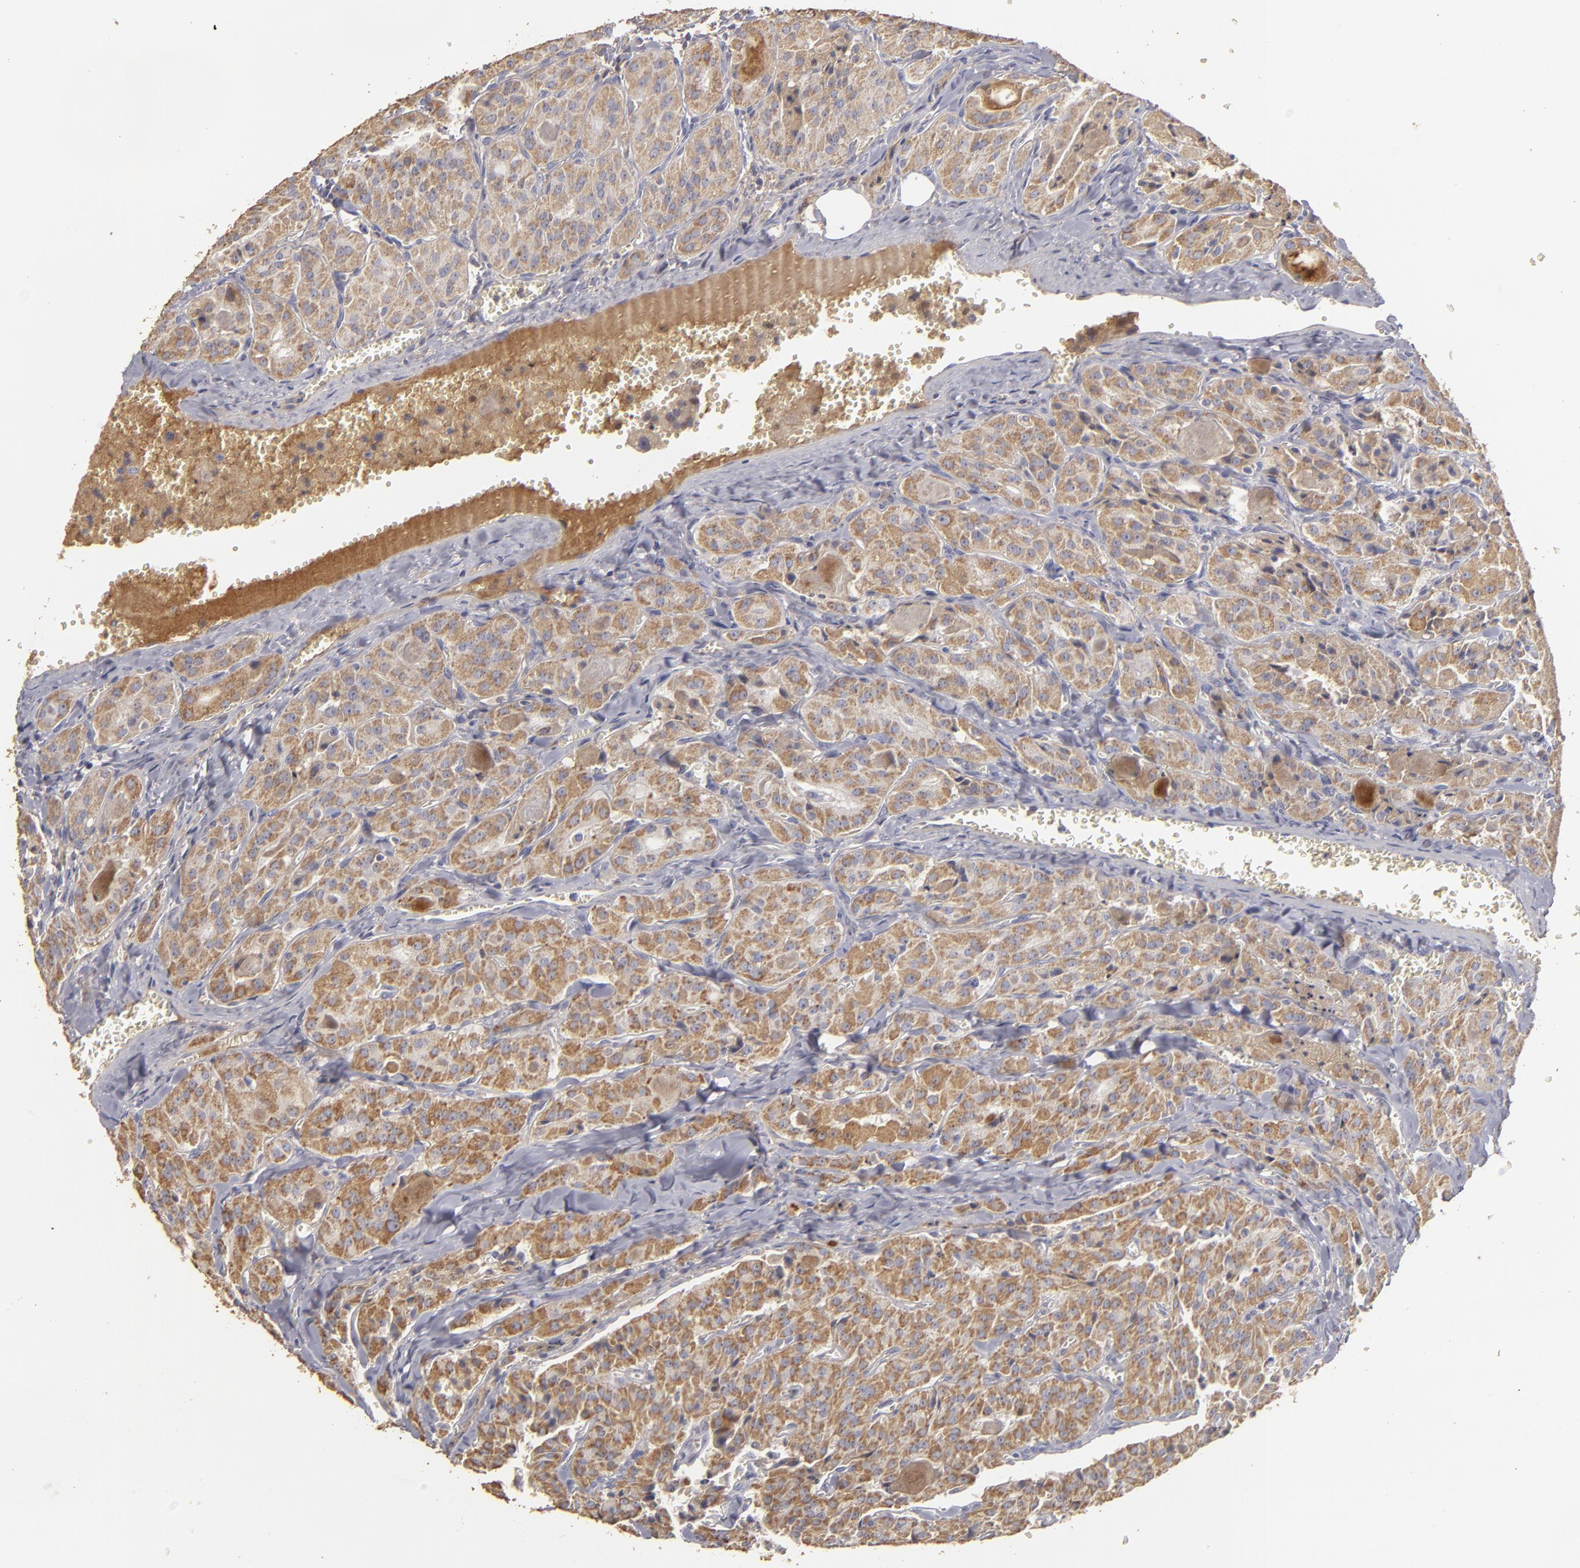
{"staining": {"intensity": "moderate", "quantity": ">75%", "location": "cytoplasmic/membranous"}, "tissue": "thyroid cancer", "cell_type": "Tumor cells", "image_type": "cancer", "snomed": [{"axis": "morphology", "description": "Carcinoma, NOS"}, {"axis": "topography", "description": "Thyroid gland"}], "caption": "A photomicrograph of human thyroid cancer (carcinoma) stained for a protein demonstrates moderate cytoplasmic/membranous brown staining in tumor cells. The protein of interest is stained brown, and the nuclei are stained in blue (DAB IHC with brightfield microscopy, high magnification).", "gene": "CFB", "patient": {"sex": "male", "age": 76}}